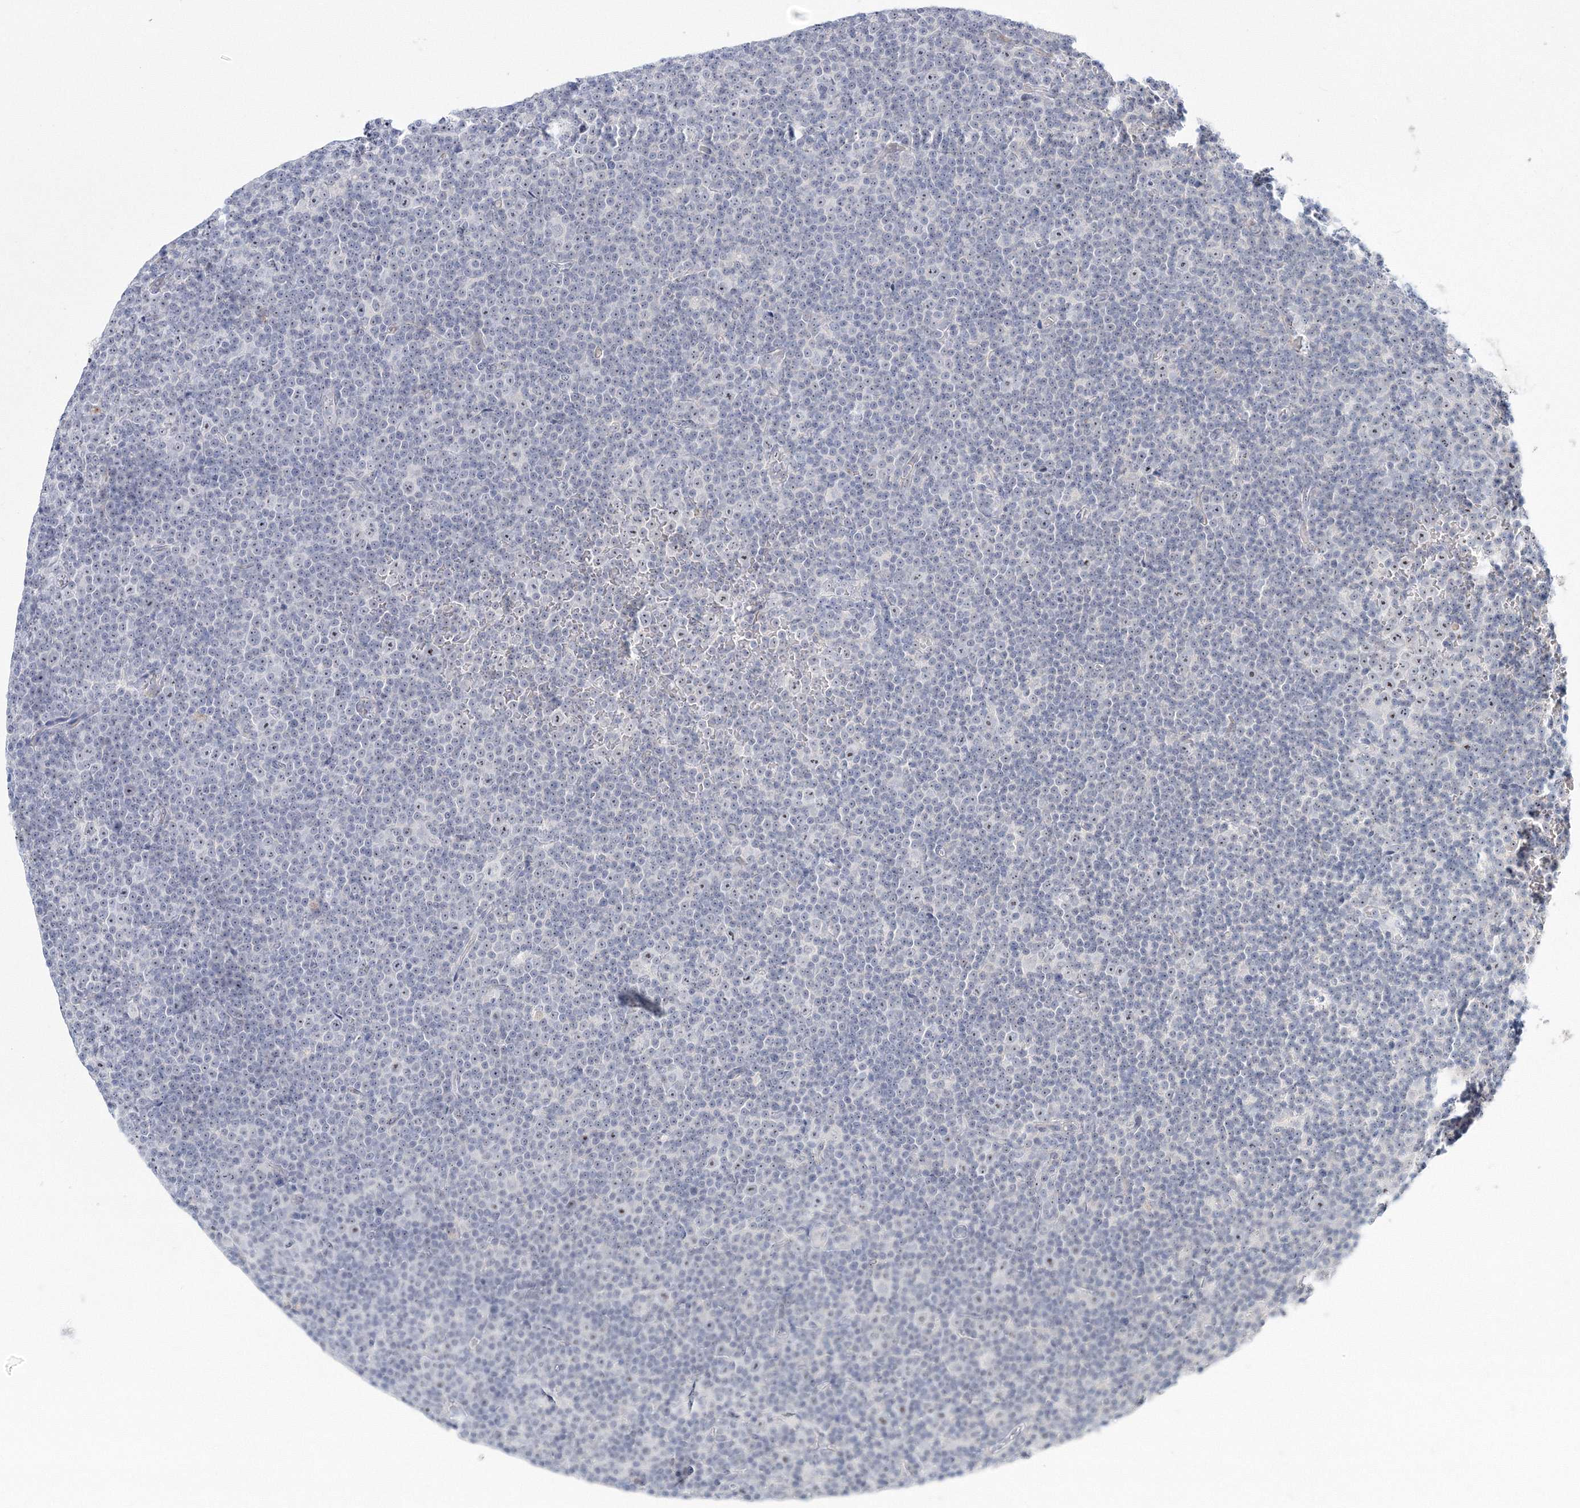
{"staining": {"intensity": "negative", "quantity": "none", "location": "none"}, "tissue": "lymphoma", "cell_type": "Tumor cells", "image_type": "cancer", "snomed": [{"axis": "morphology", "description": "Malignant lymphoma, non-Hodgkin's type, Low grade"}, {"axis": "topography", "description": "Lymph node"}], "caption": "A high-resolution photomicrograph shows immunohistochemistry (IHC) staining of malignant lymphoma, non-Hodgkin's type (low-grade), which exhibits no significant staining in tumor cells.", "gene": "SIRT7", "patient": {"sex": "female", "age": 67}}